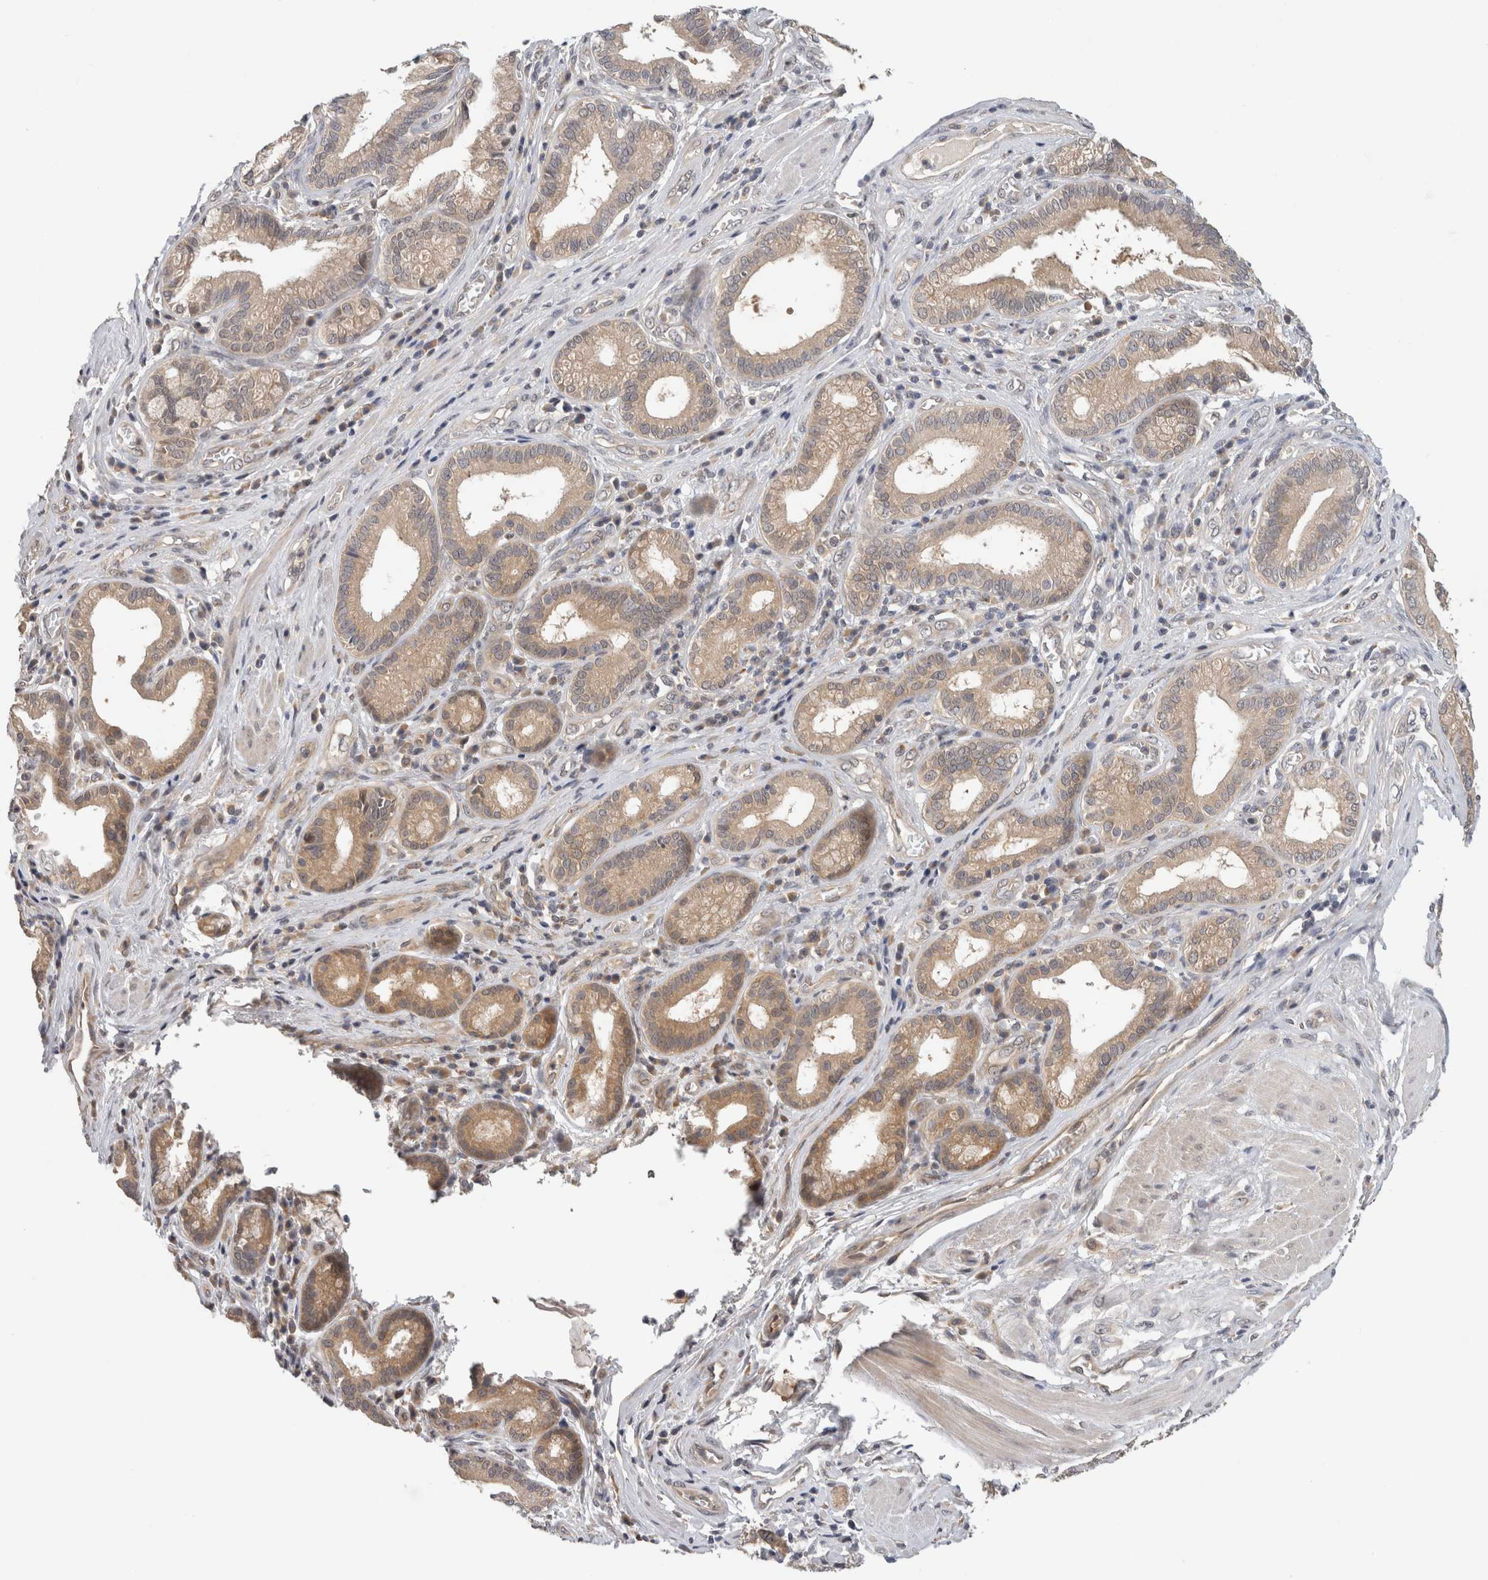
{"staining": {"intensity": "weak", "quantity": ">75%", "location": "cytoplasmic/membranous"}, "tissue": "pancreatic cancer", "cell_type": "Tumor cells", "image_type": "cancer", "snomed": [{"axis": "morphology", "description": "Adenocarcinoma, NOS"}, {"axis": "topography", "description": "Pancreas"}], "caption": "A histopathology image of pancreatic cancer stained for a protein shows weak cytoplasmic/membranous brown staining in tumor cells.", "gene": "SGK1", "patient": {"sex": "female", "age": 75}}